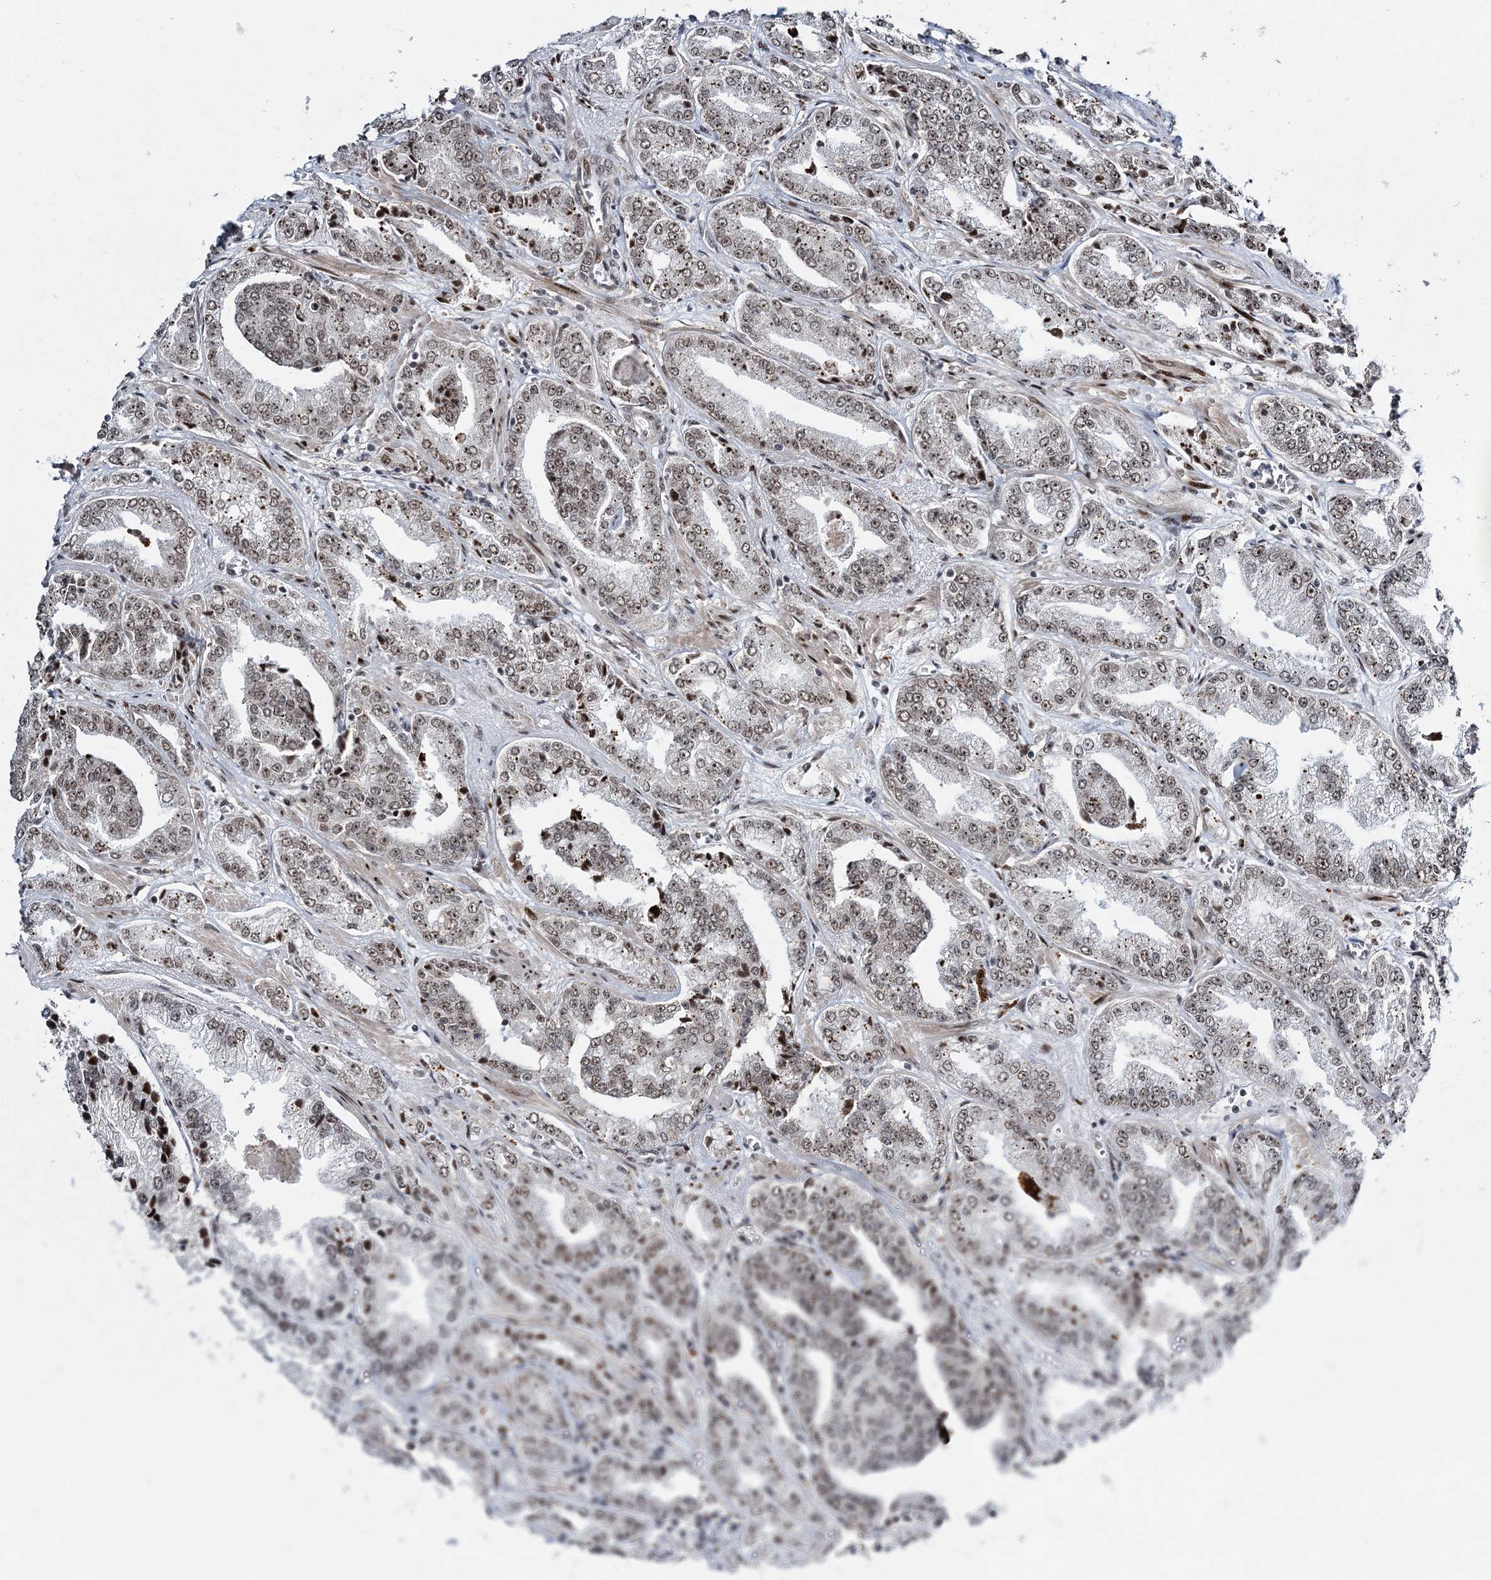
{"staining": {"intensity": "weak", "quantity": ">75%", "location": "nuclear"}, "tissue": "prostate cancer", "cell_type": "Tumor cells", "image_type": "cancer", "snomed": [{"axis": "morphology", "description": "Adenocarcinoma, High grade"}, {"axis": "topography", "description": "Prostate"}], "caption": "IHC staining of prostate high-grade adenocarcinoma, which shows low levels of weak nuclear staining in about >75% of tumor cells indicating weak nuclear protein staining. The staining was performed using DAB (3,3'-diaminobenzidine) (brown) for protein detection and nuclei were counterstained in hematoxylin (blue).", "gene": "CWC22", "patient": {"sex": "male", "age": 71}}